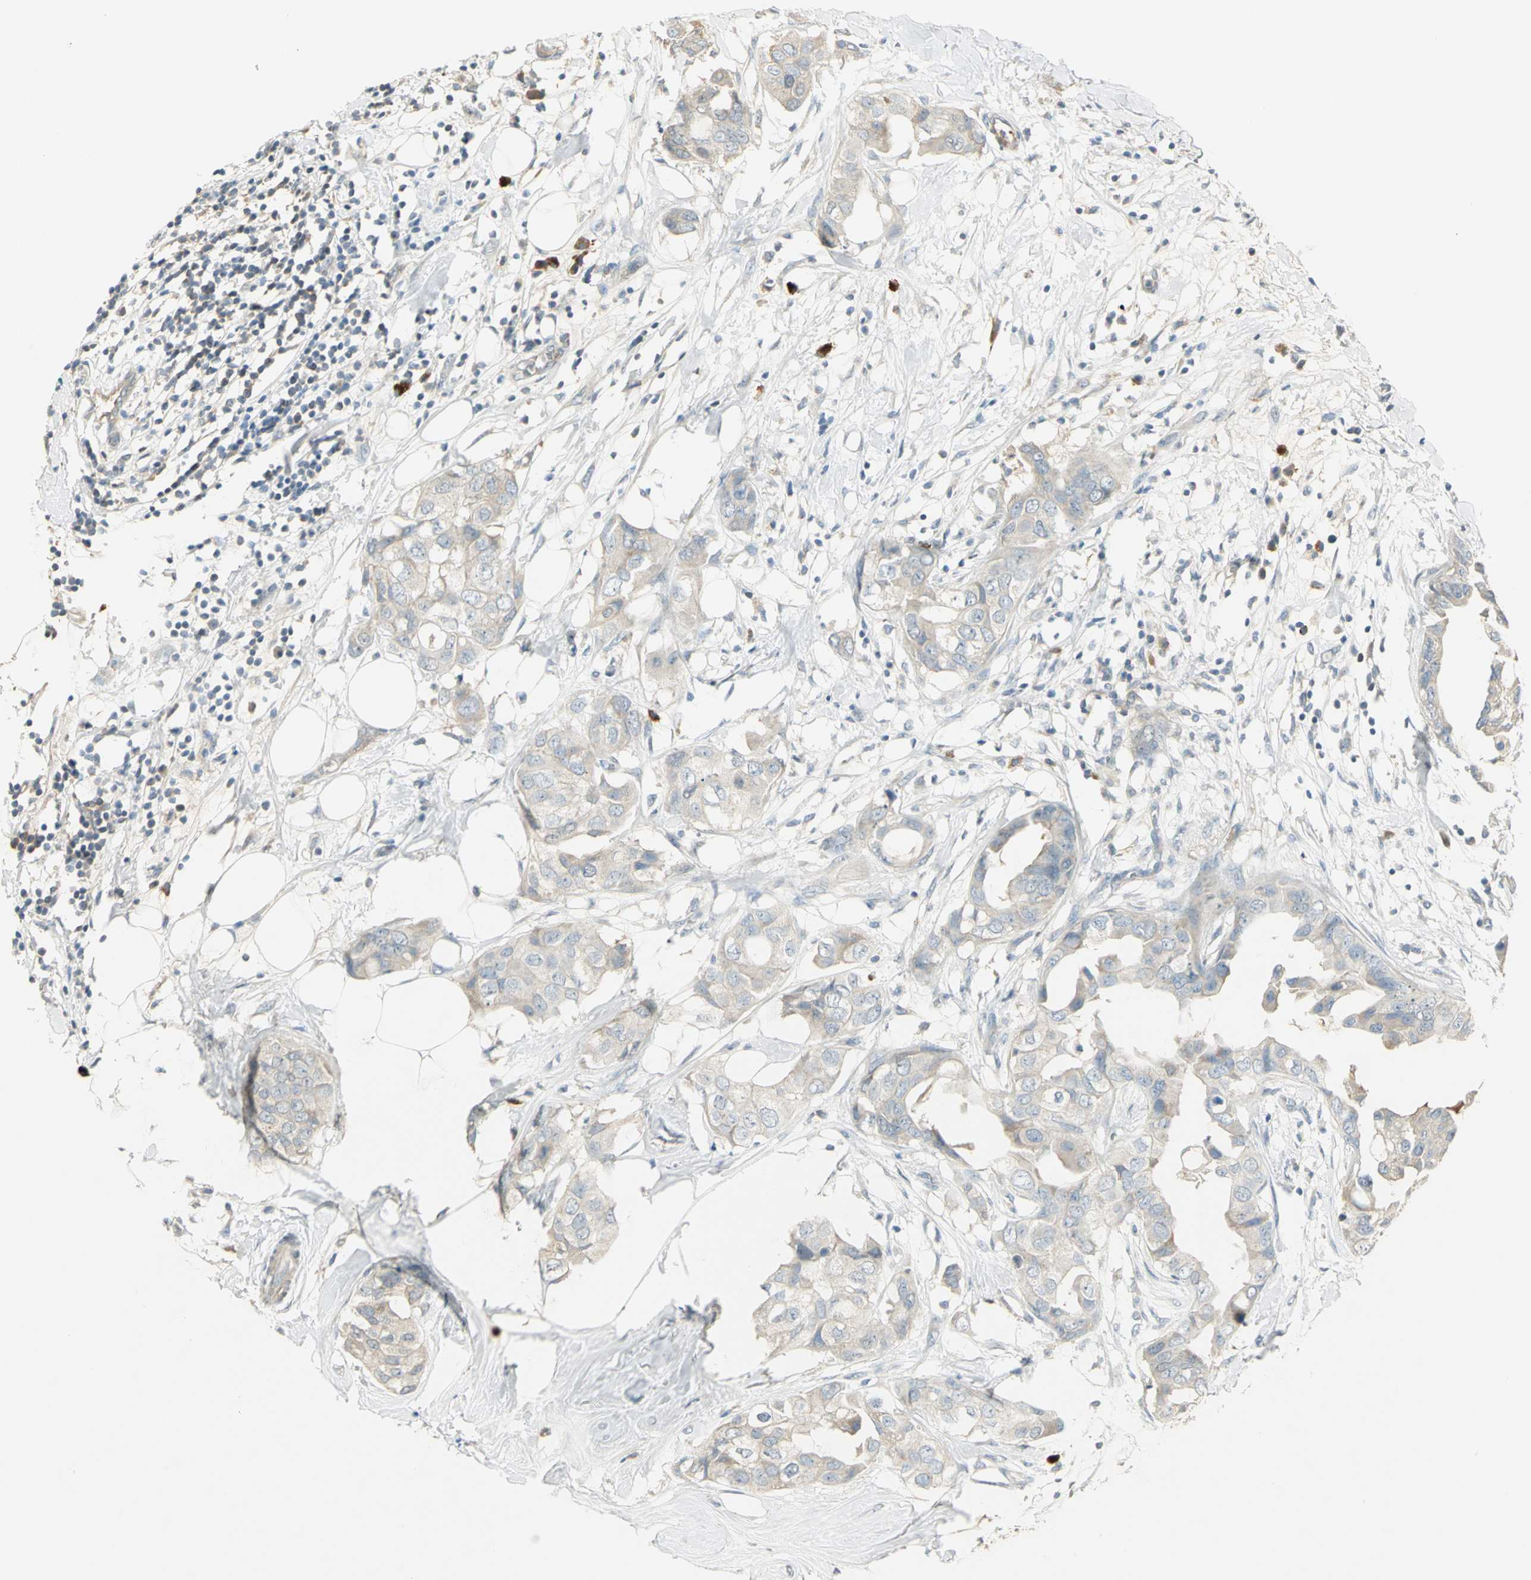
{"staining": {"intensity": "weak", "quantity": "<25%", "location": "cytoplasmic/membranous"}, "tissue": "breast cancer", "cell_type": "Tumor cells", "image_type": "cancer", "snomed": [{"axis": "morphology", "description": "Duct carcinoma"}, {"axis": "topography", "description": "Breast"}], "caption": "This histopathology image is of breast intraductal carcinoma stained with immunohistochemistry to label a protein in brown with the nuclei are counter-stained blue. There is no expression in tumor cells. (DAB immunohistochemistry (IHC) visualized using brightfield microscopy, high magnification).", "gene": "PROC", "patient": {"sex": "female", "age": 40}}